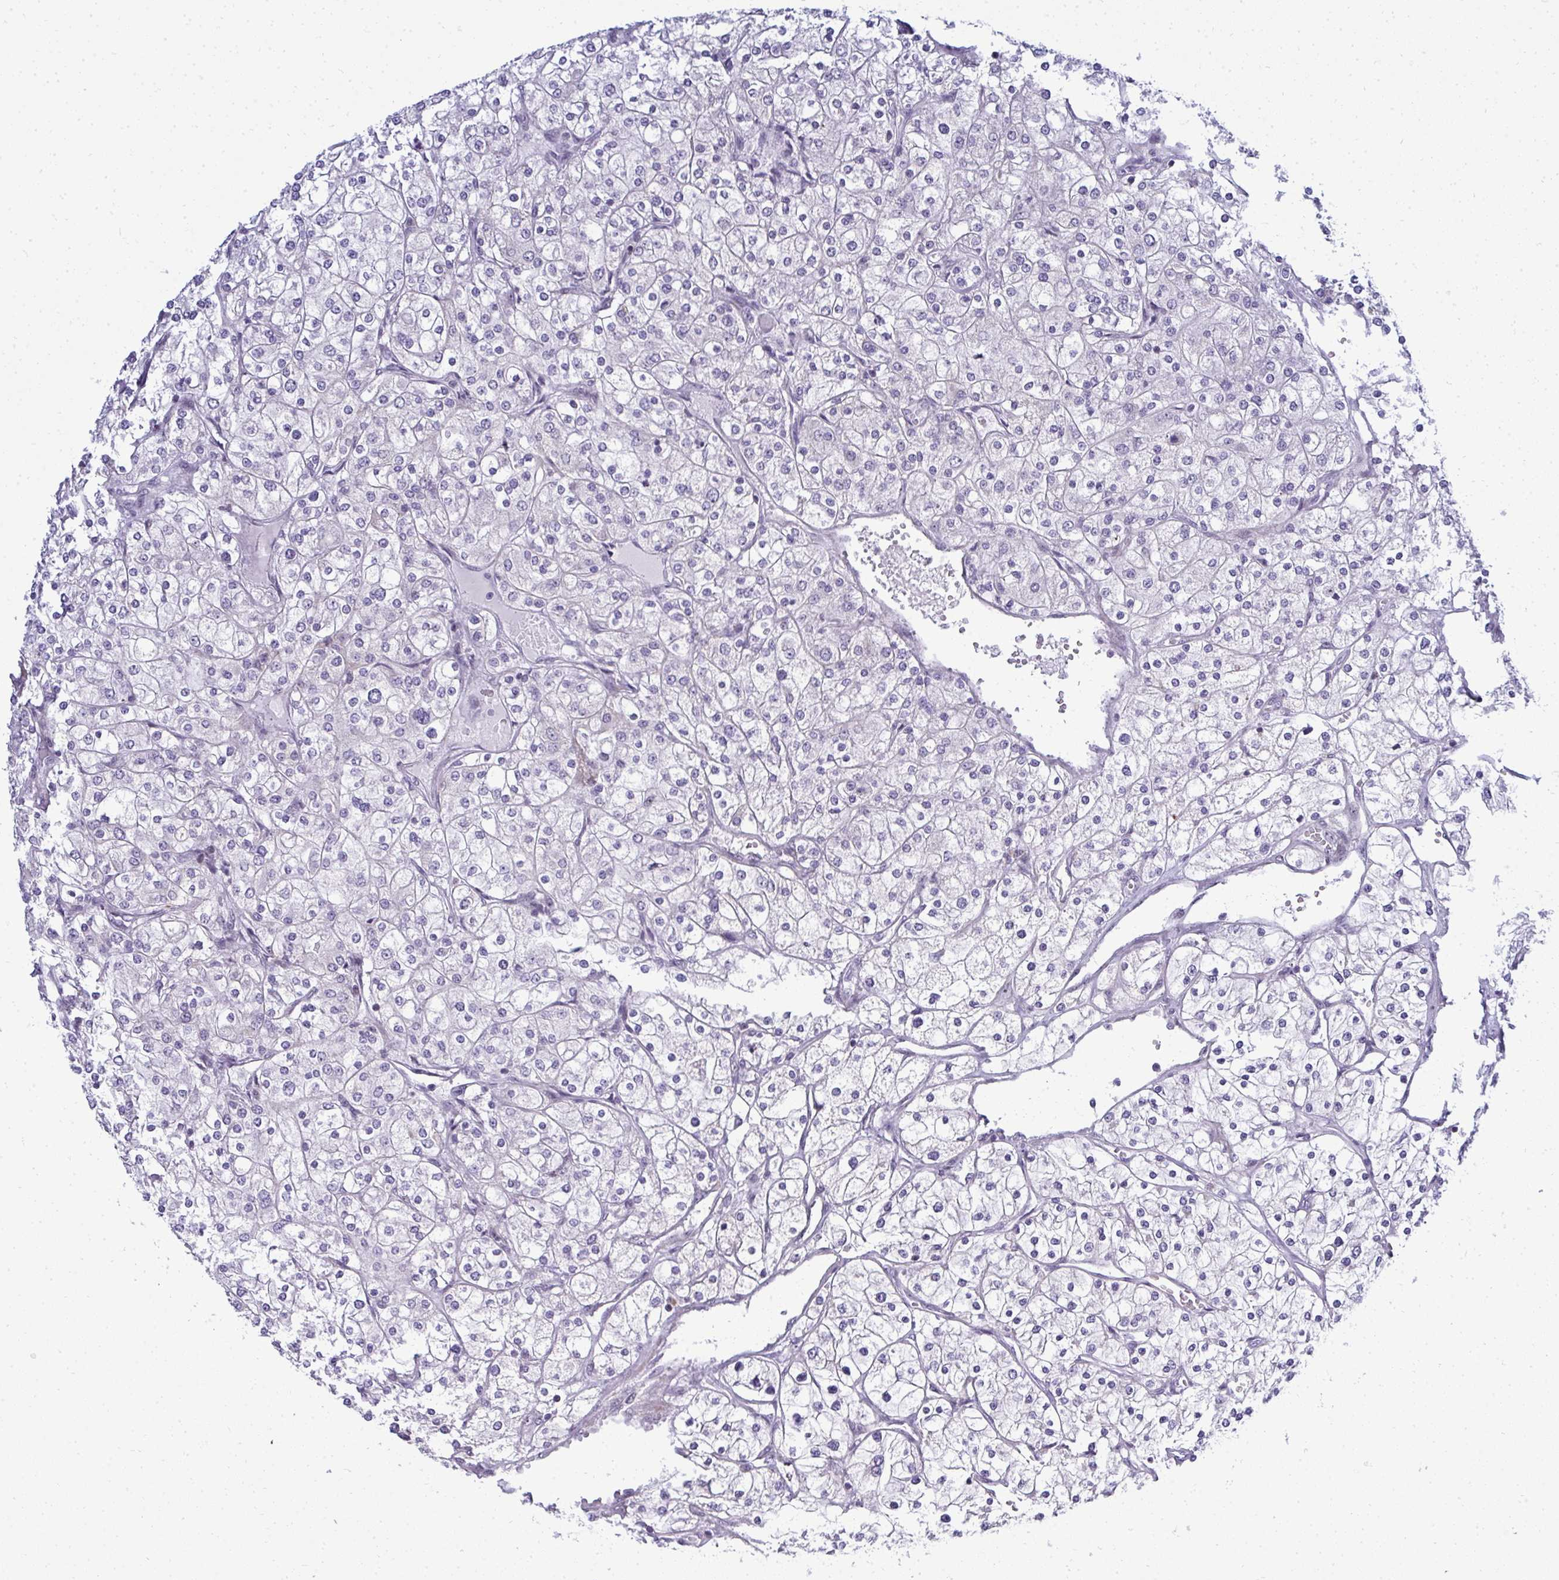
{"staining": {"intensity": "negative", "quantity": "none", "location": "none"}, "tissue": "renal cancer", "cell_type": "Tumor cells", "image_type": "cancer", "snomed": [{"axis": "morphology", "description": "Adenocarcinoma, NOS"}, {"axis": "topography", "description": "Kidney"}], "caption": "Renal adenocarcinoma was stained to show a protein in brown. There is no significant expression in tumor cells. (DAB IHC with hematoxylin counter stain).", "gene": "SIRT7", "patient": {"sex": "male", "age": 80}}